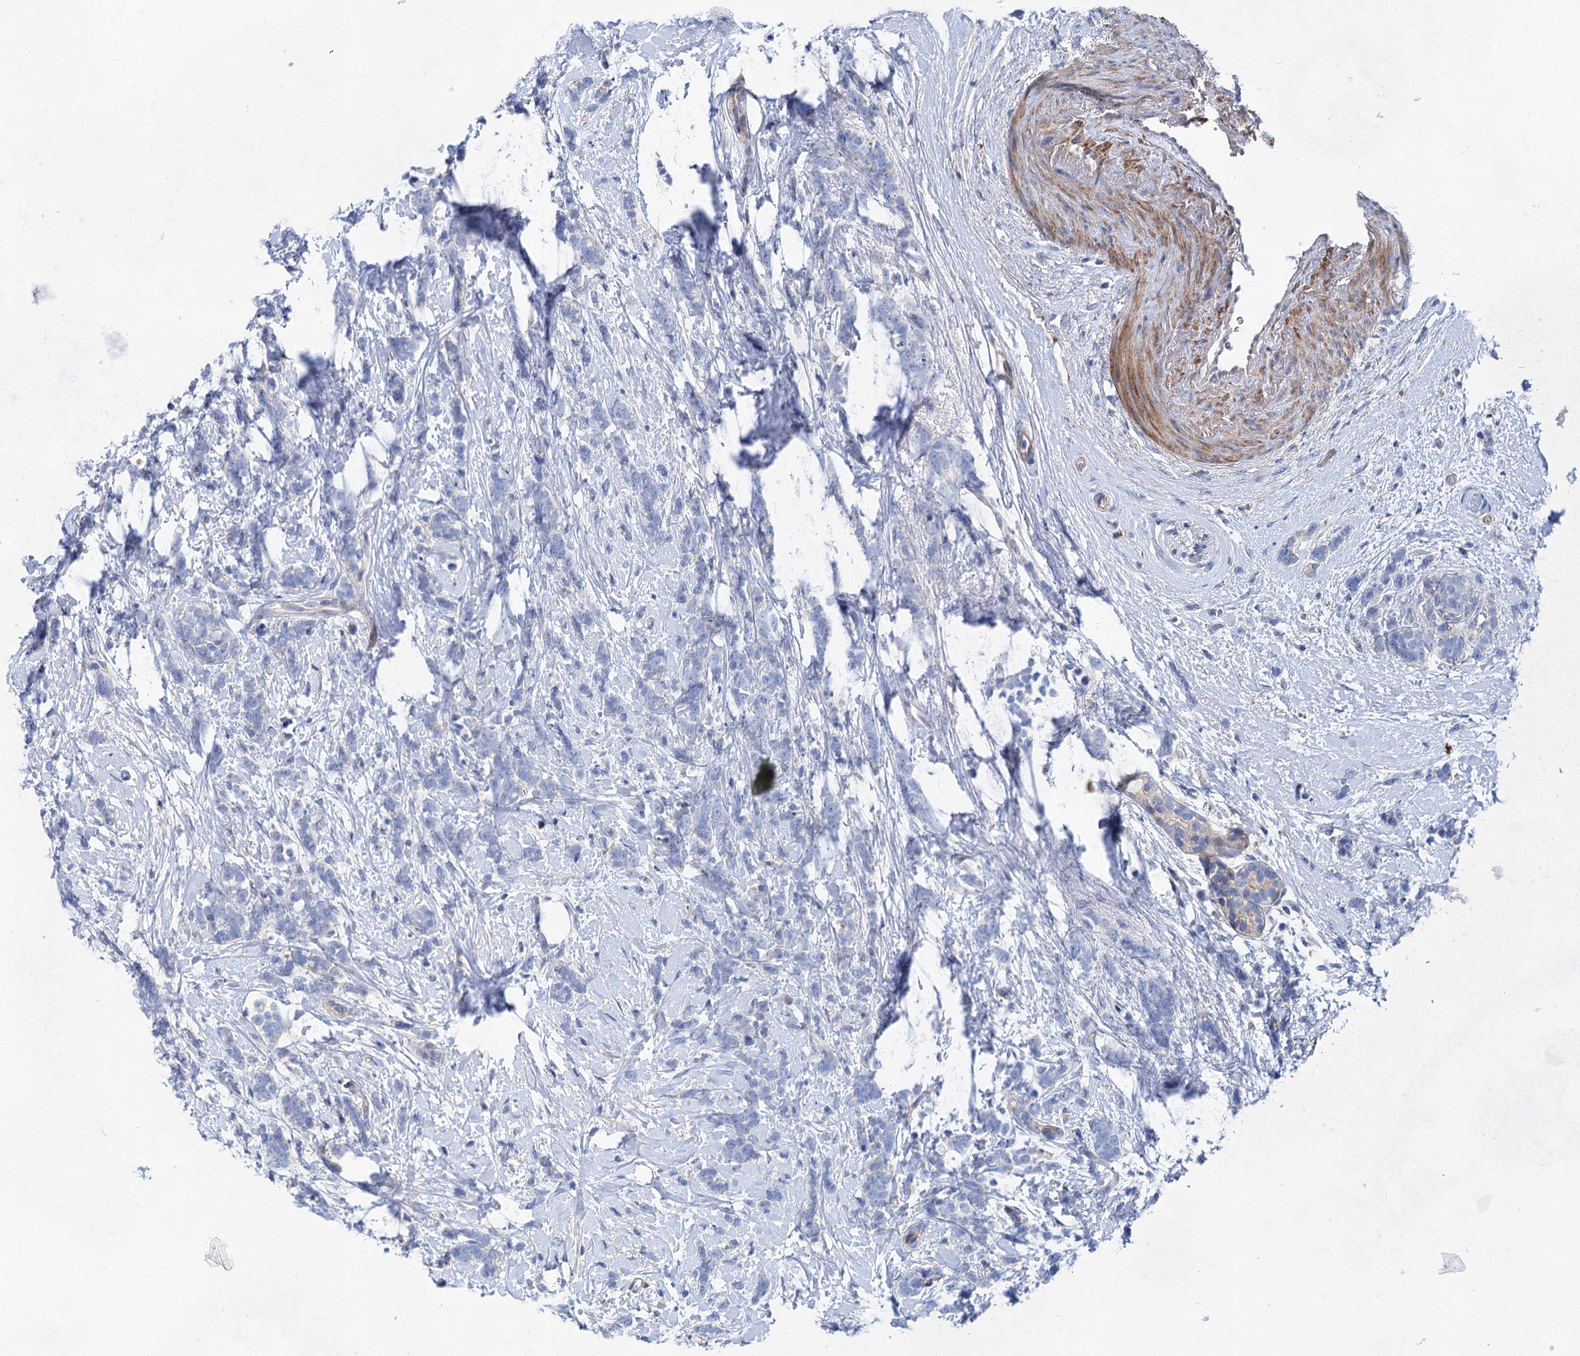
{"staining": {"intensity": "negative", "quantity": "none", "location": "none"}, "tissue": "breast cancer", "cell_type": "Tumor cells", "image_type": "cancer", "snomed": [{"axis": "morphology", "description": "Lobular carcinoma"}, {"axis": "topography", "description": "Breast"}], "caption": "DAB immunohistochemical staining of human breast cancer reveals no significant positivity in tumor cells. (Stains: DAB IHC with hematoxylin counter stain, Microscopy: brightfield microscopy at high magnification).", "gene": "GPR155", "patient": {"sex": "female", "age": 58}}